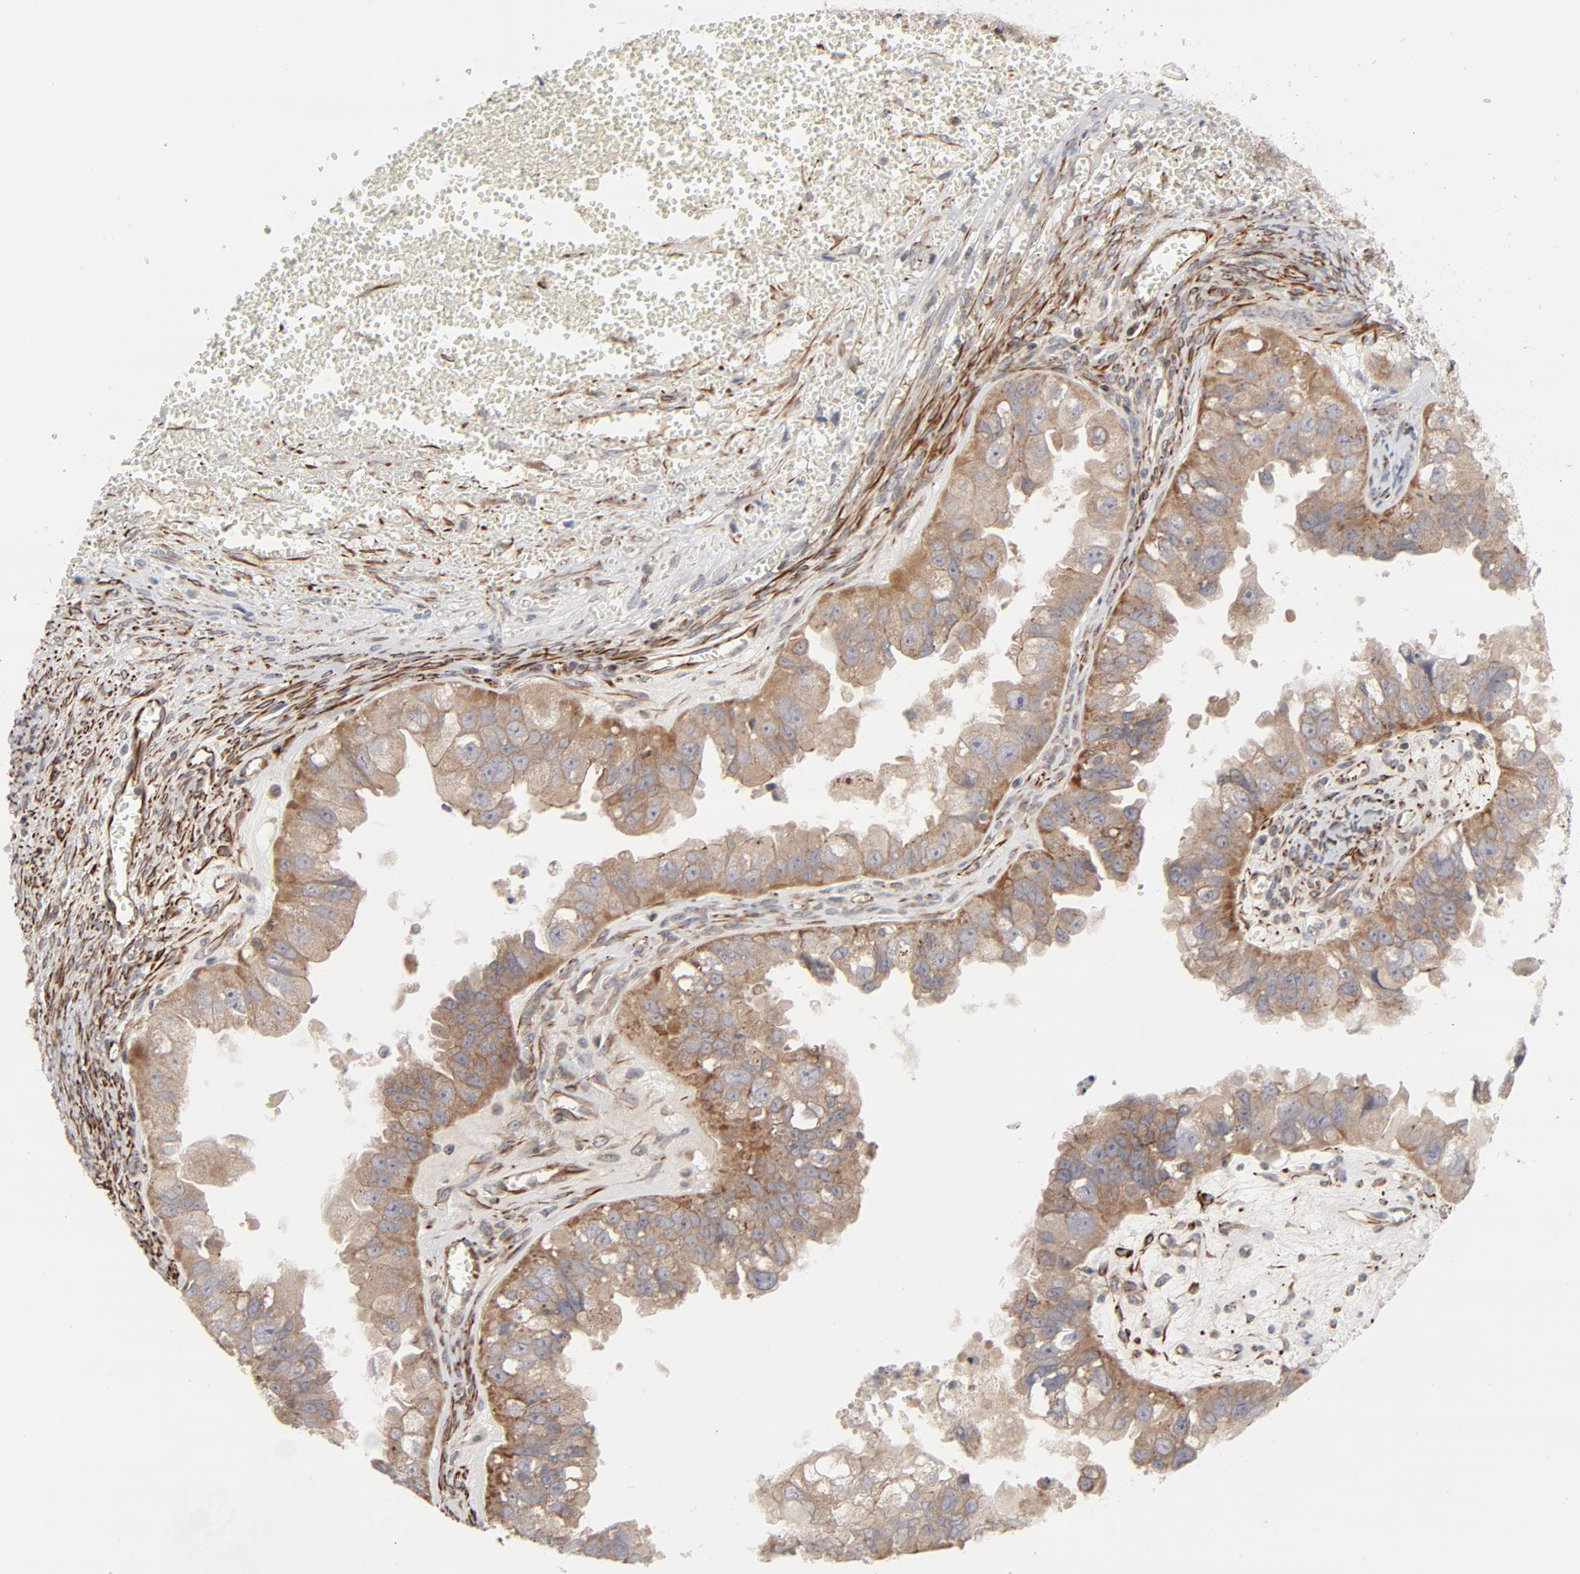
{"staining": {"intensity": "moderate", "quantity": ">75%", "location": "cytoplasmic/membranous"}, "tissue": "ovarian cancer", "cell_type": "Tumor cells", "image_type": "cancer", "snomed": [{"axis": "morphology", "description": "Carcinoma, endometroid"}, {"axis": "topography", "description": "Ovary"}], "caption": "A high-resolution image shows immunohistochemistry staining of ovarian cancer (endometroid carcinoma), which displays moderate cytoplasmic/membranous positivity in approximately >75% of tumor cells.", "gene": "DNAAF2", "patient": {"sex": "female", "age": 85}}